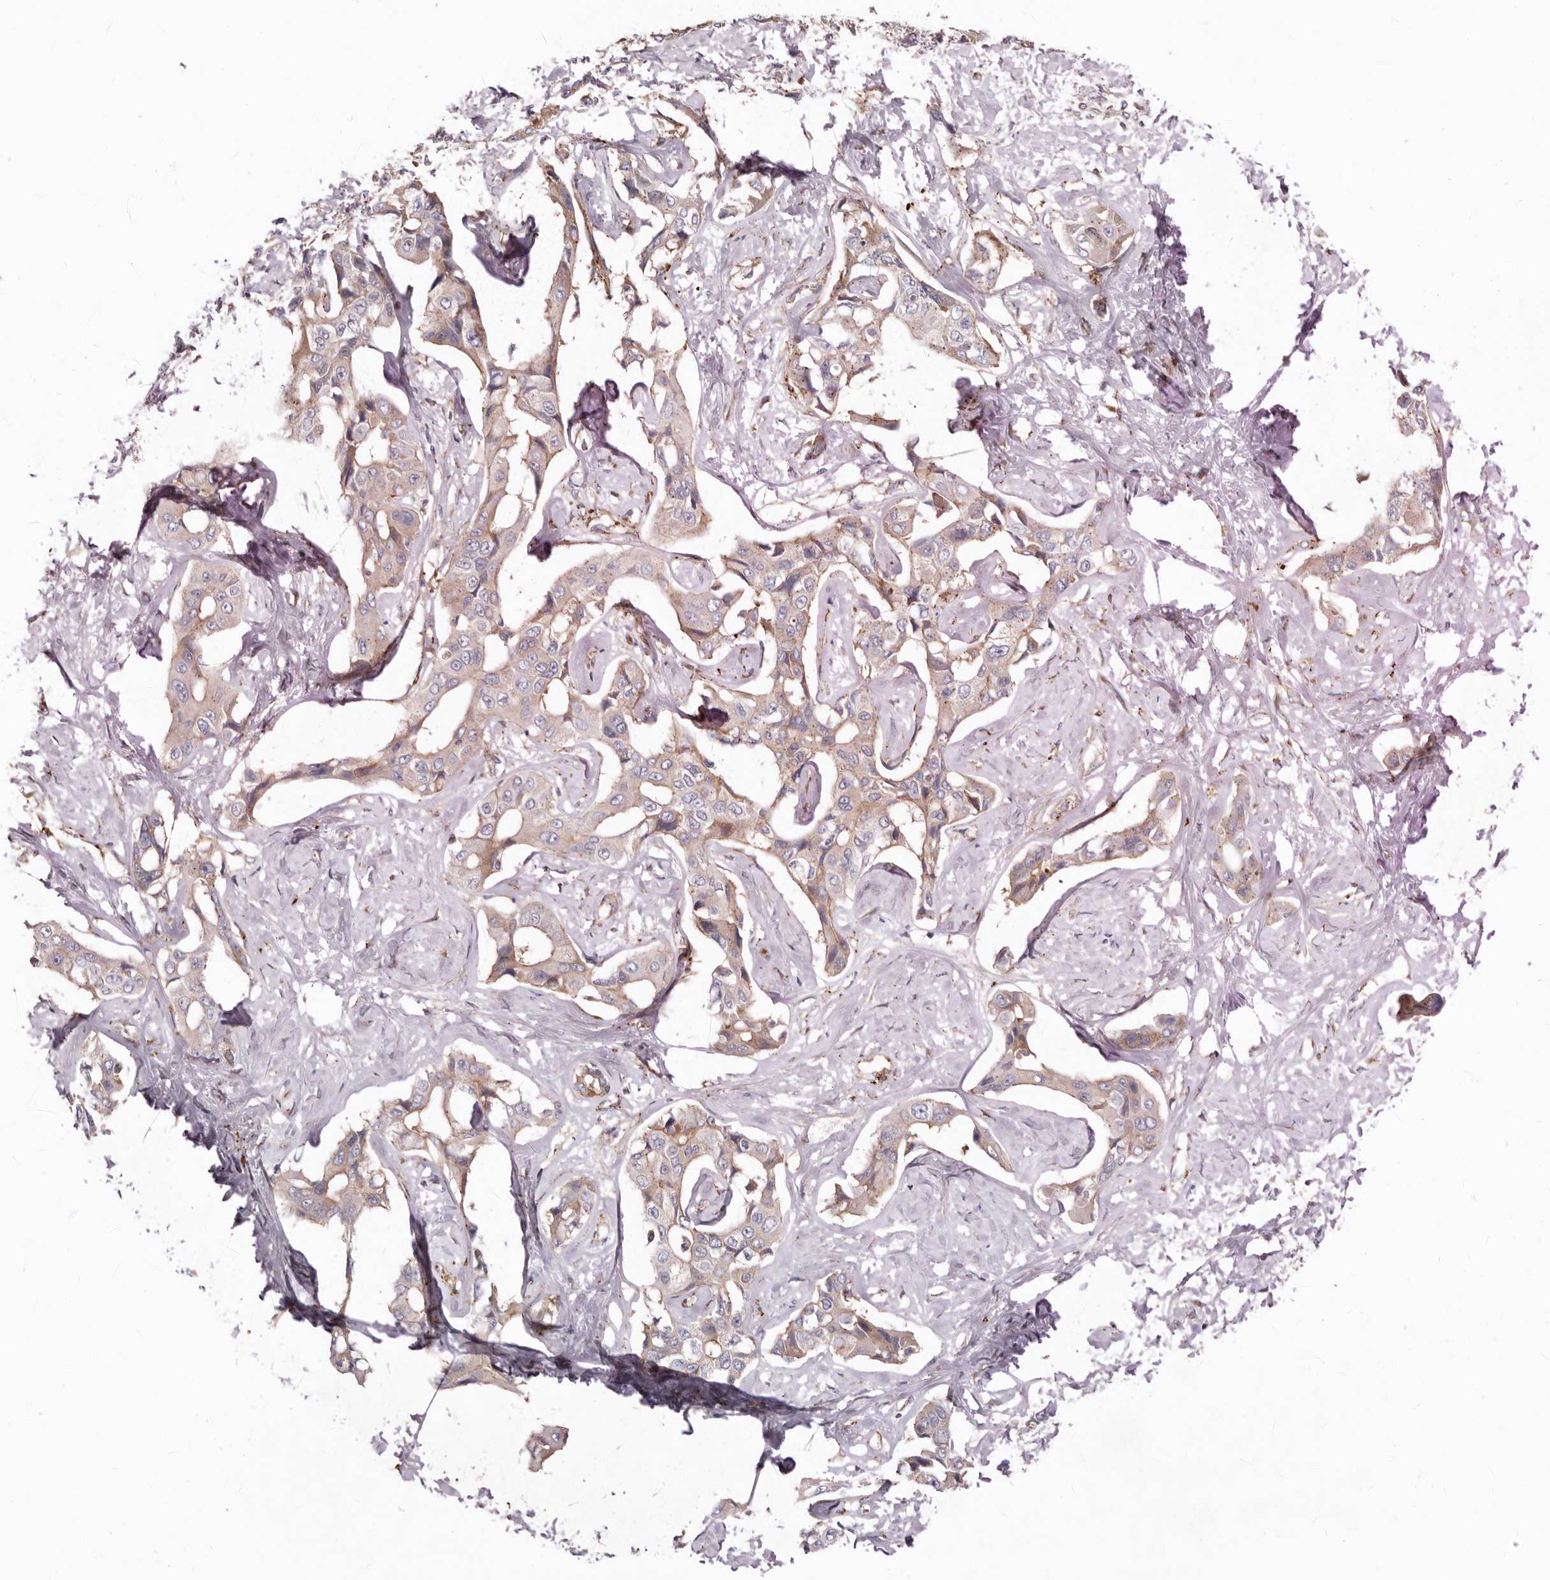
{"staining": {"intensity": "weak", "quantity": ">75%", "location": "cytoplasmic/membranous"}, "tissue": "liver cancer", "cell_type": "Tumor cells", "image_type": "cancer", "snomed": [{"axis": "morphology", "description": "Cholangiocarcinoma"}, {"axis": "topography", "description": "Liver"}], "caption": "IHC image of neoplastic tissue: liver cholangiocarcinoma stained using immunohistochemistry (IHC) exhibits low levels of weak protein expression localized specifically in the cytoplasmic/membranous of tumor cells, appearing as a cytoplasmic/membranous brown color.", "gene": "LUZP1", "patient": {"sex": "male", "age": 59}}